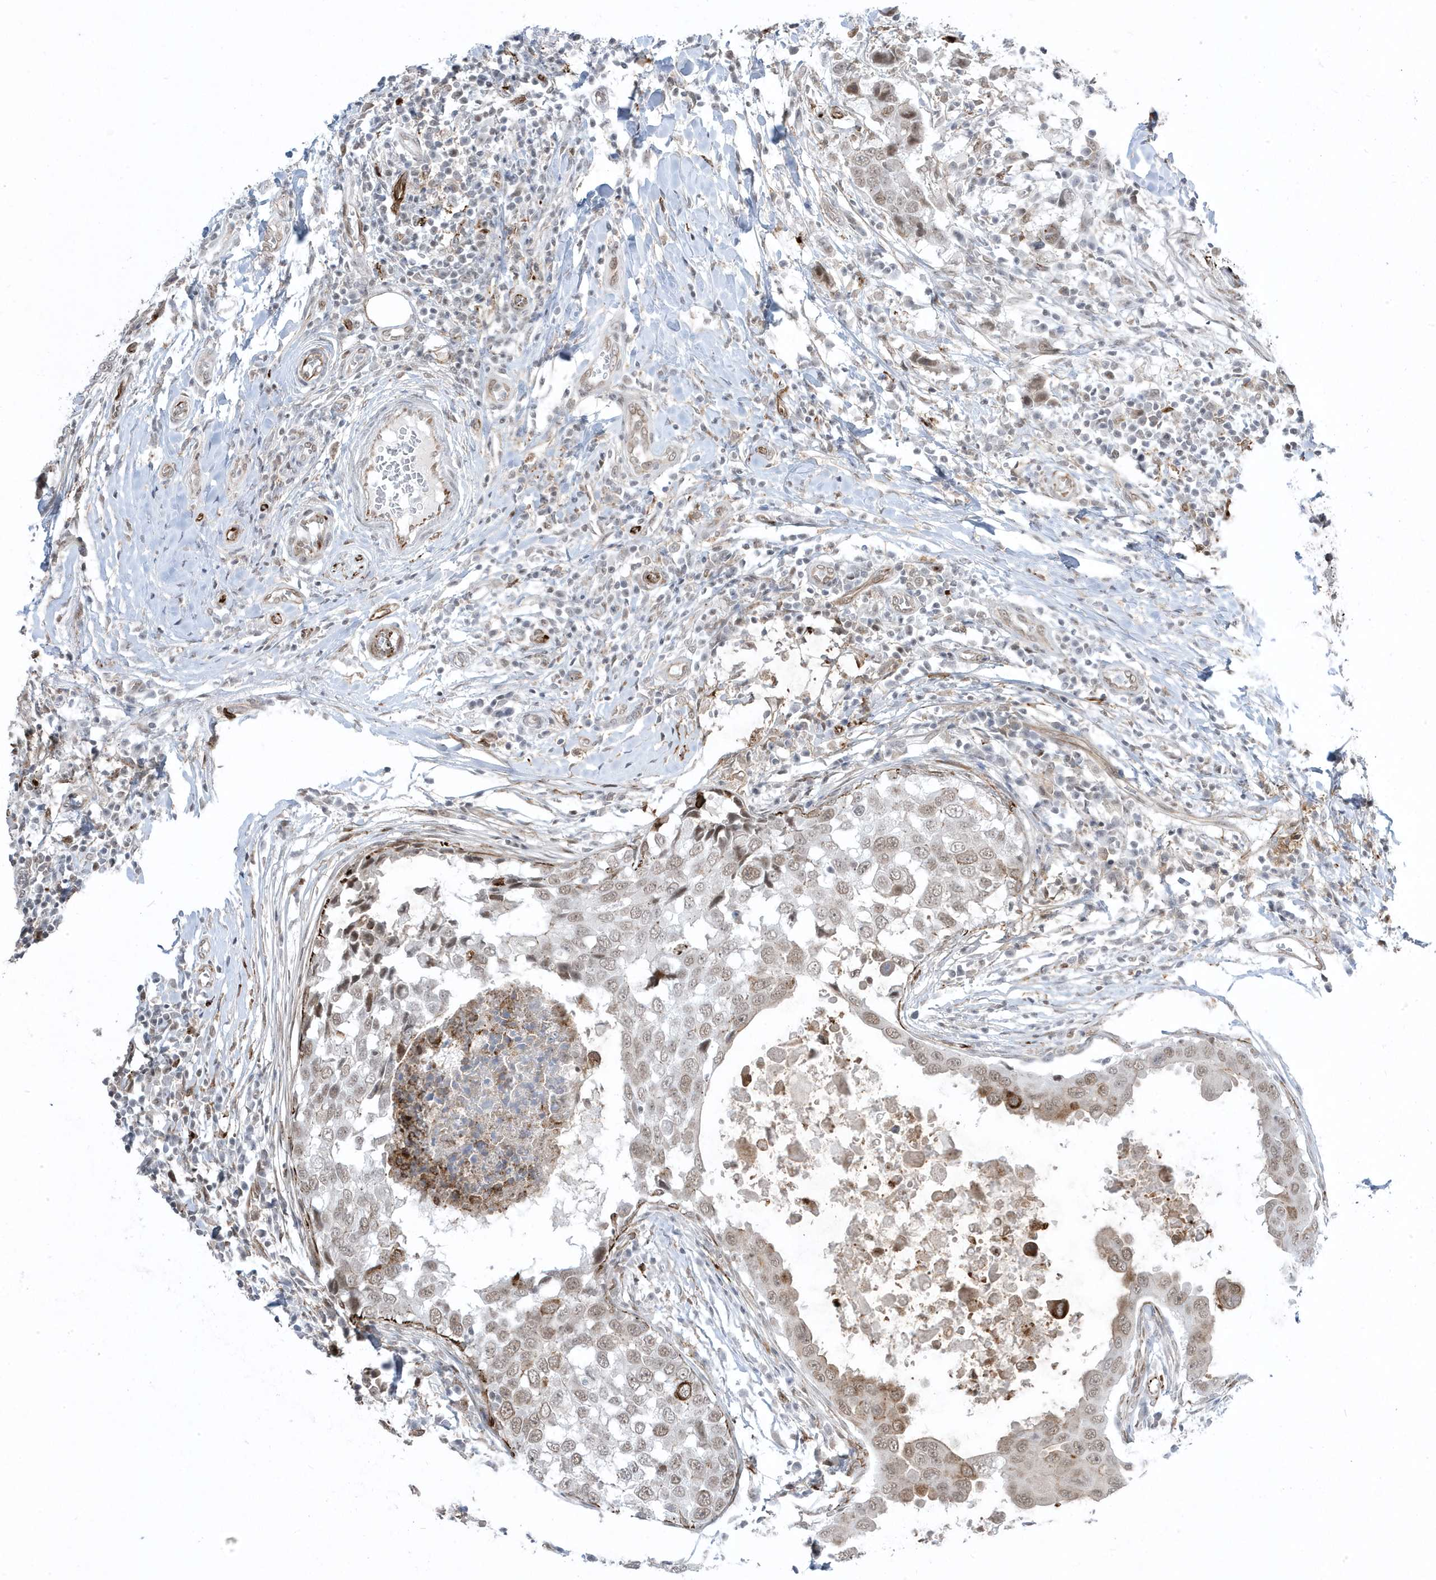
{"staining": {"intensity": "weak", "quantity": ">75%", "location": "nuclear"}, "tissue": "breast cancer", "cell_type": "Tumor cells", "image_type": "cancer", "snomed": [{"axis": "morphology", "description": "Duct carcinoma"}, {"axis": "topography", "description": "Breast"}], "caption": "Weak nuclear positivity is appreciated in approximately >75% of tumor cells in breast intraductal carcinoma.", "gene": "ADAMTSL3", "patient": {"sex": "female", "age": 27}}